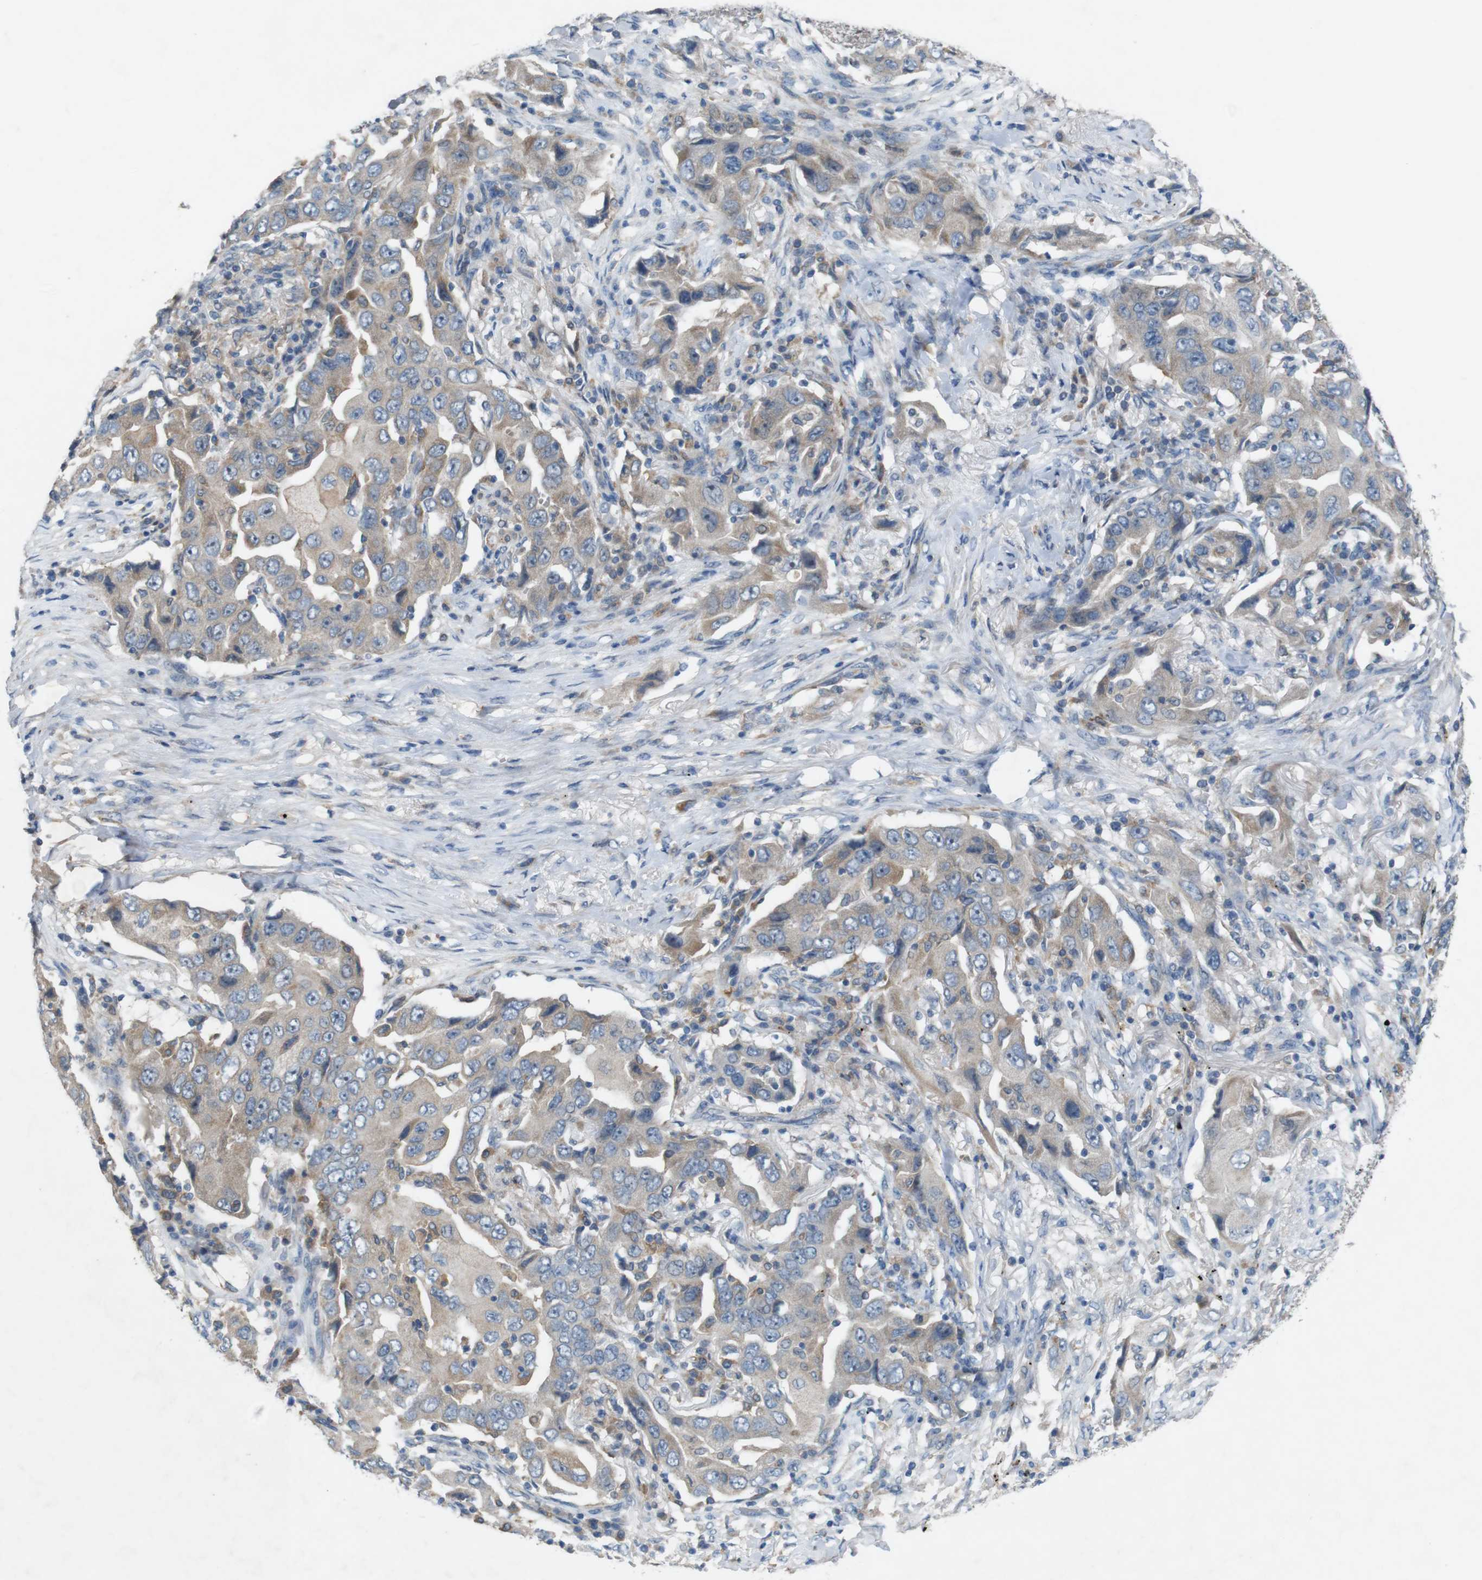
{"staining": {"intensity": "weak", "quantity": ">75%", "location": "cytoplasmic/membranous"}, "tissue": "lung cancer", "cell_type": "Tumor cells", "image_type": "cancer", "snomed": [{"axis": "morphology", "description": "Adenocarcinoma, NOS"}, {"axis": "topography", "description": "Lung"}], "caption": "Immunohistochemistry (IHC) photomicrograph of neoplastic tissue: human adenocarcinoma (lung) stained using IHC exhibits low levels of weak protein expression localized specifically in the cytoplasmic/membranous of tumor cells, appearing as a cytoplasmic/membranous brown color.", "gene": "MOGAT3", "patient": {"sex": "female", "age": 65}}